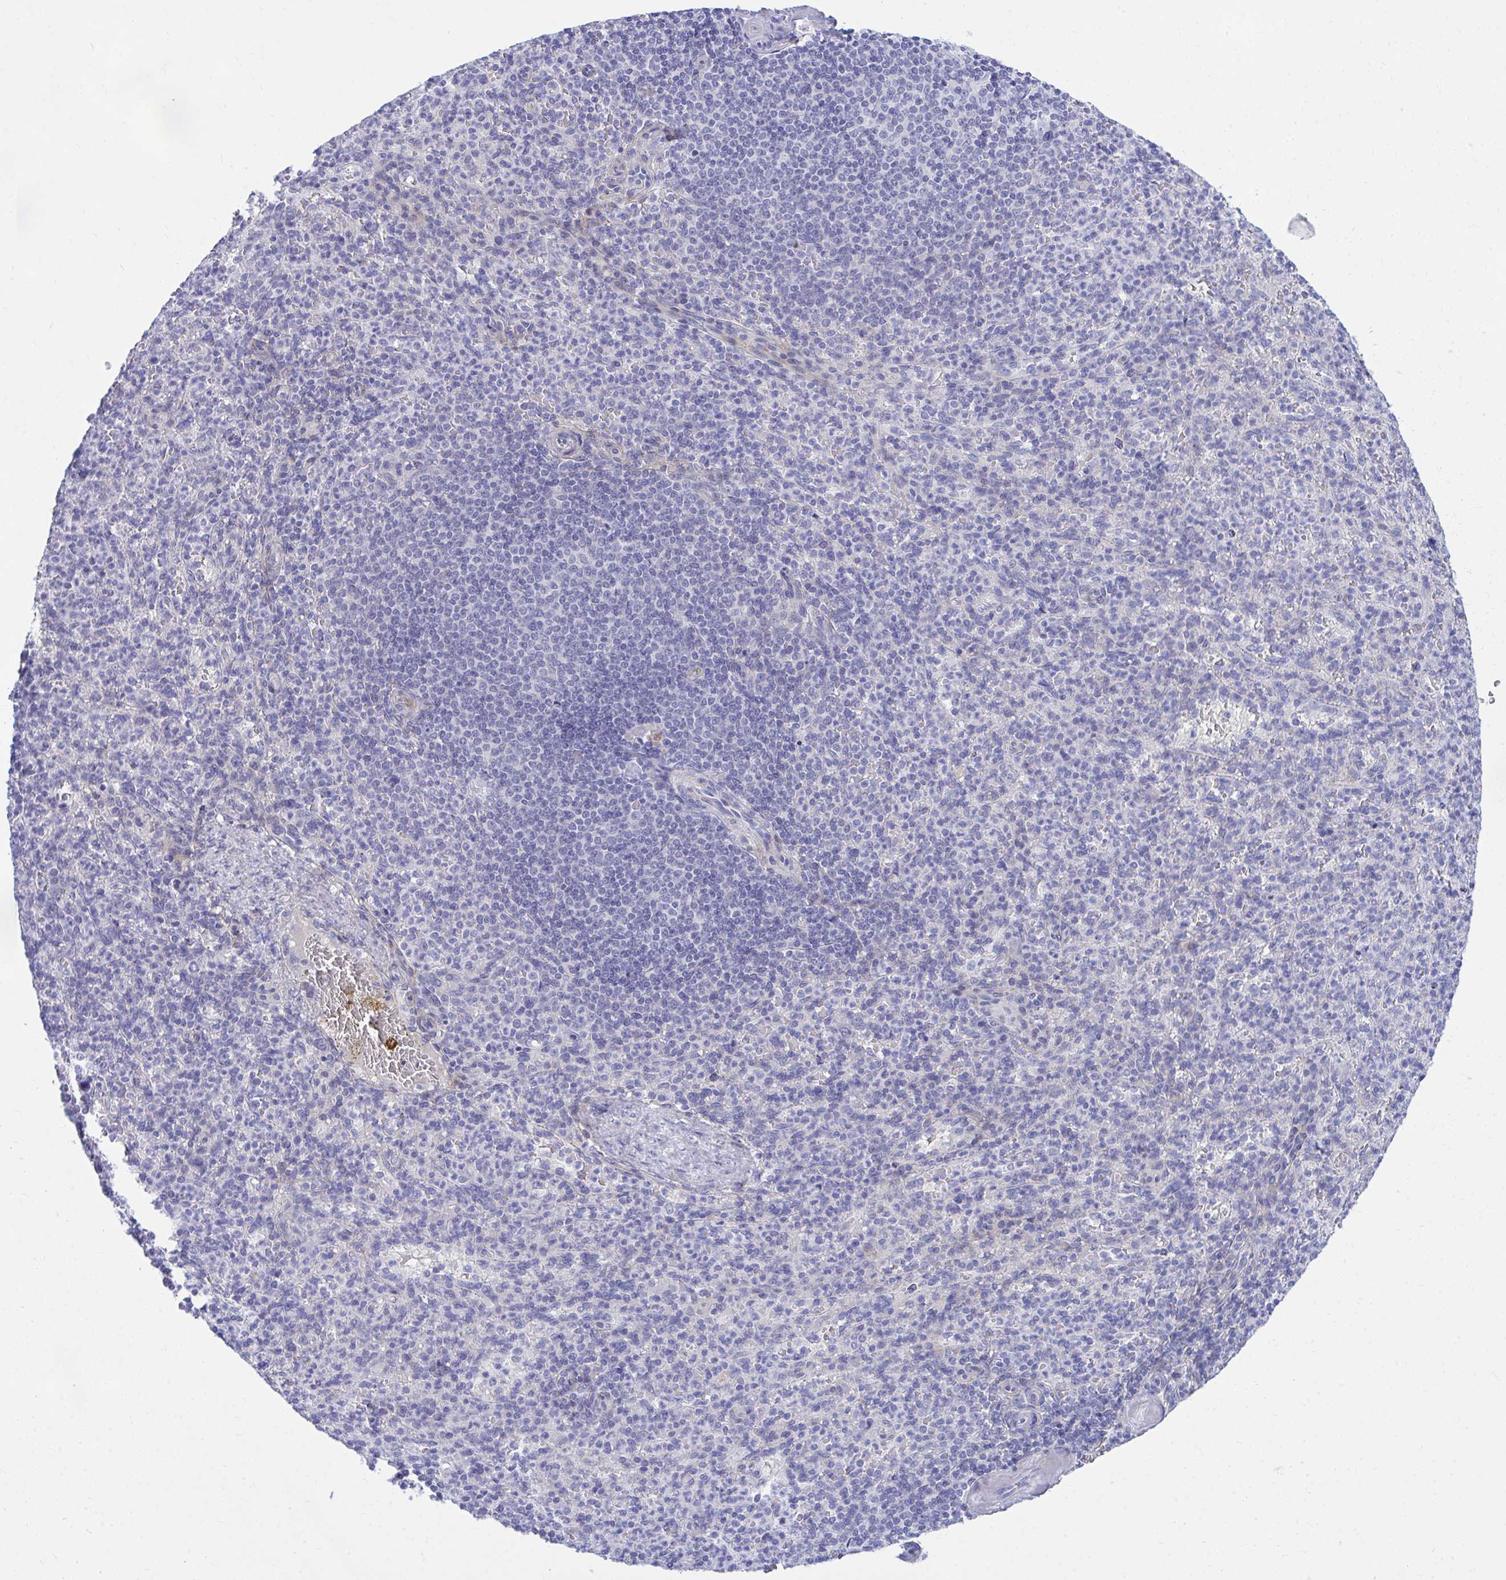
{"staining": {"intensity": "negative", "quantity": "none", "location": "none"}, "tissue": "spleen", "cell_type": "Cells in red pulp", "image_type": "normal", "snomed": [{"axis": "morphology", "description": "Normal tissue, NOS"}, {"axis": "topography", "description": "Spleen"}], "caption": "IHC histopathology image of unremarkable spleen: human spleen stained with DAB demonstrates no significant protein staining in cells in red pulp.", "gene": "MED9", "patient": {"sex": "female", "age": 74}}